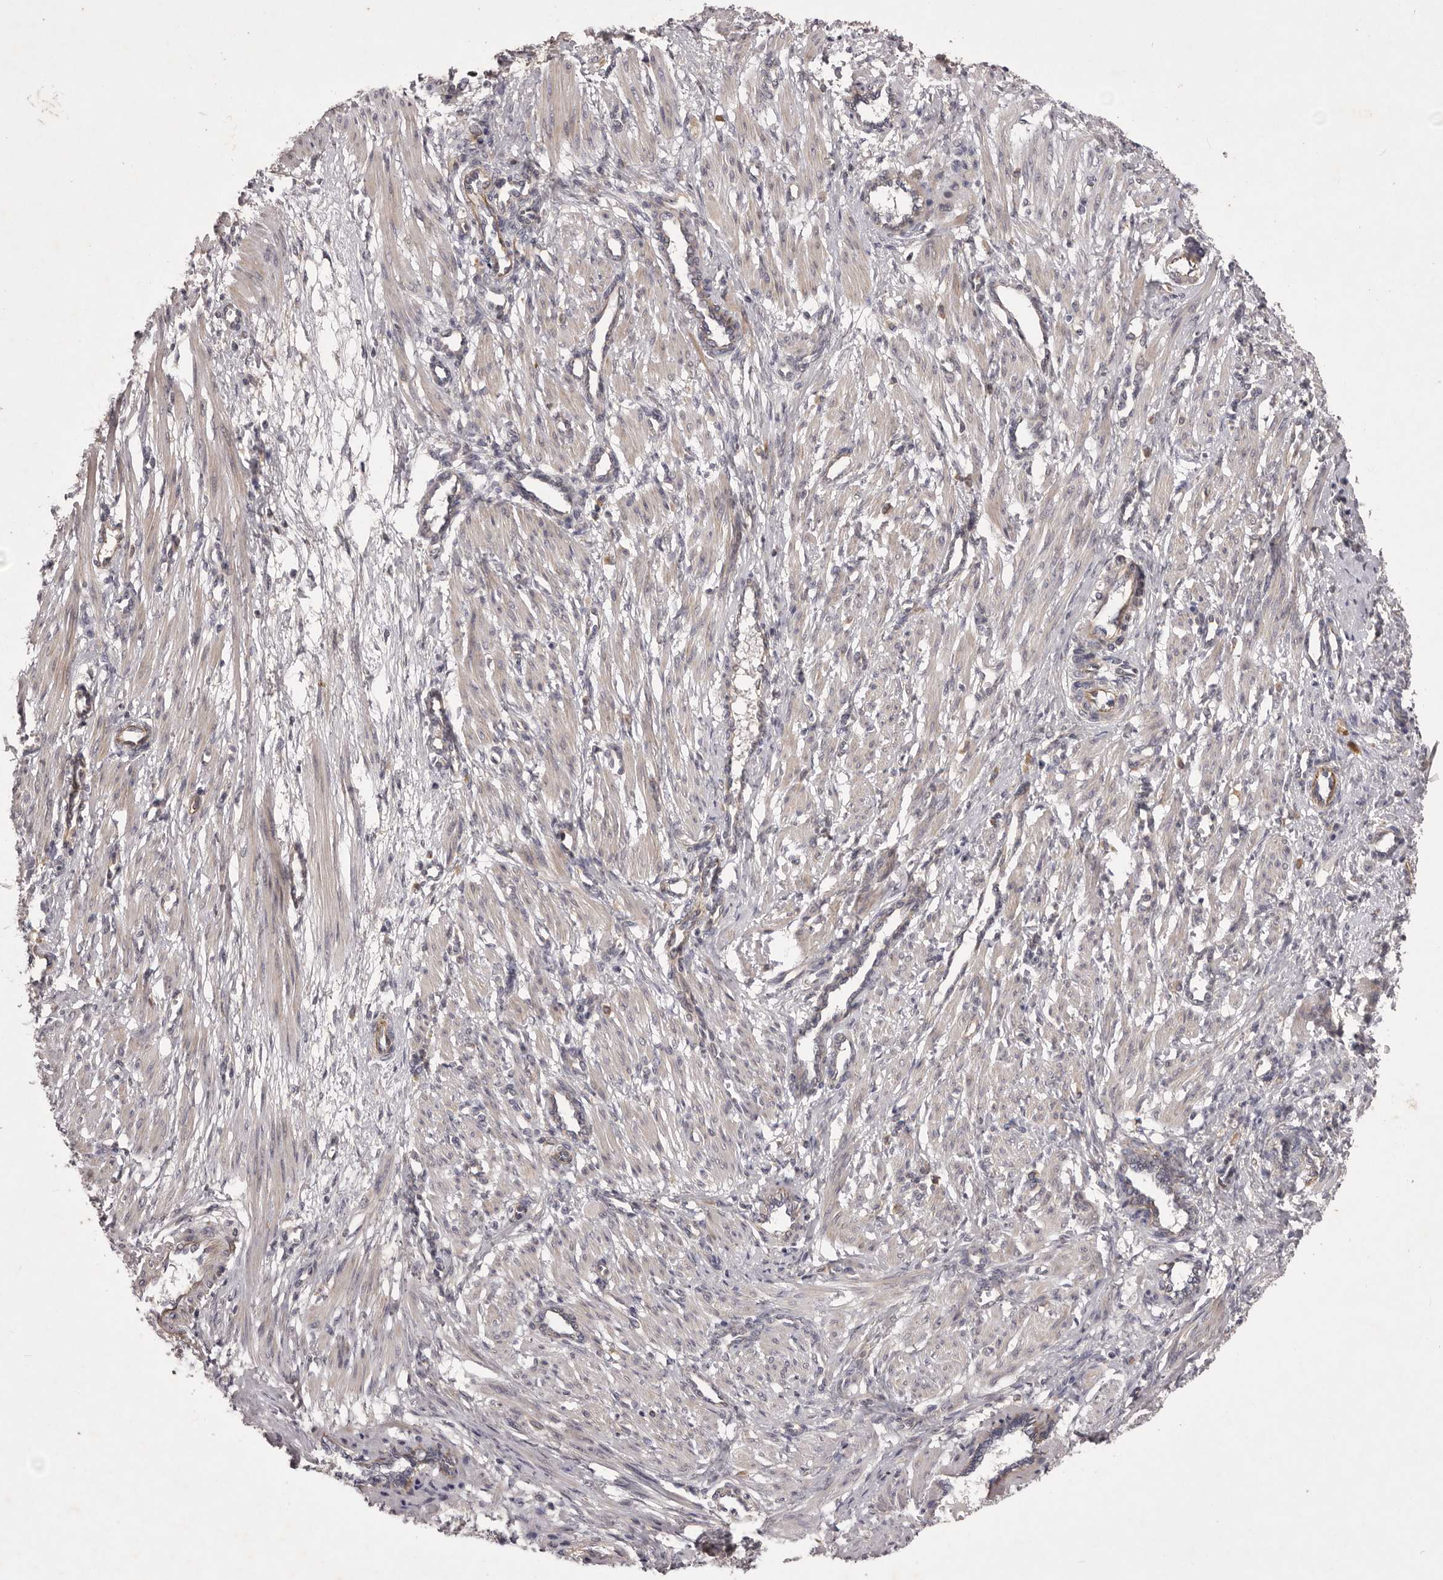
{"staining": {"intensity": "weak", "quantity": "<25%", "location": "cytoplasmic/membranous"}, "tissue": "smooth muscle", "cell_type": "Smooth muscle cells", "image_type": "normal", "snomed": [{"axis": "morphology", "description": "Normal tissue, NOS"}, {"axis": "topography", "description": "Endometrium"}], "caption": "Normal smooth muscle was stained to show a protein in brown. There is no significant staining in smooth muscle cells.", "gene": "PNRC1", "patient": {"sex": "female", "age": 33}}